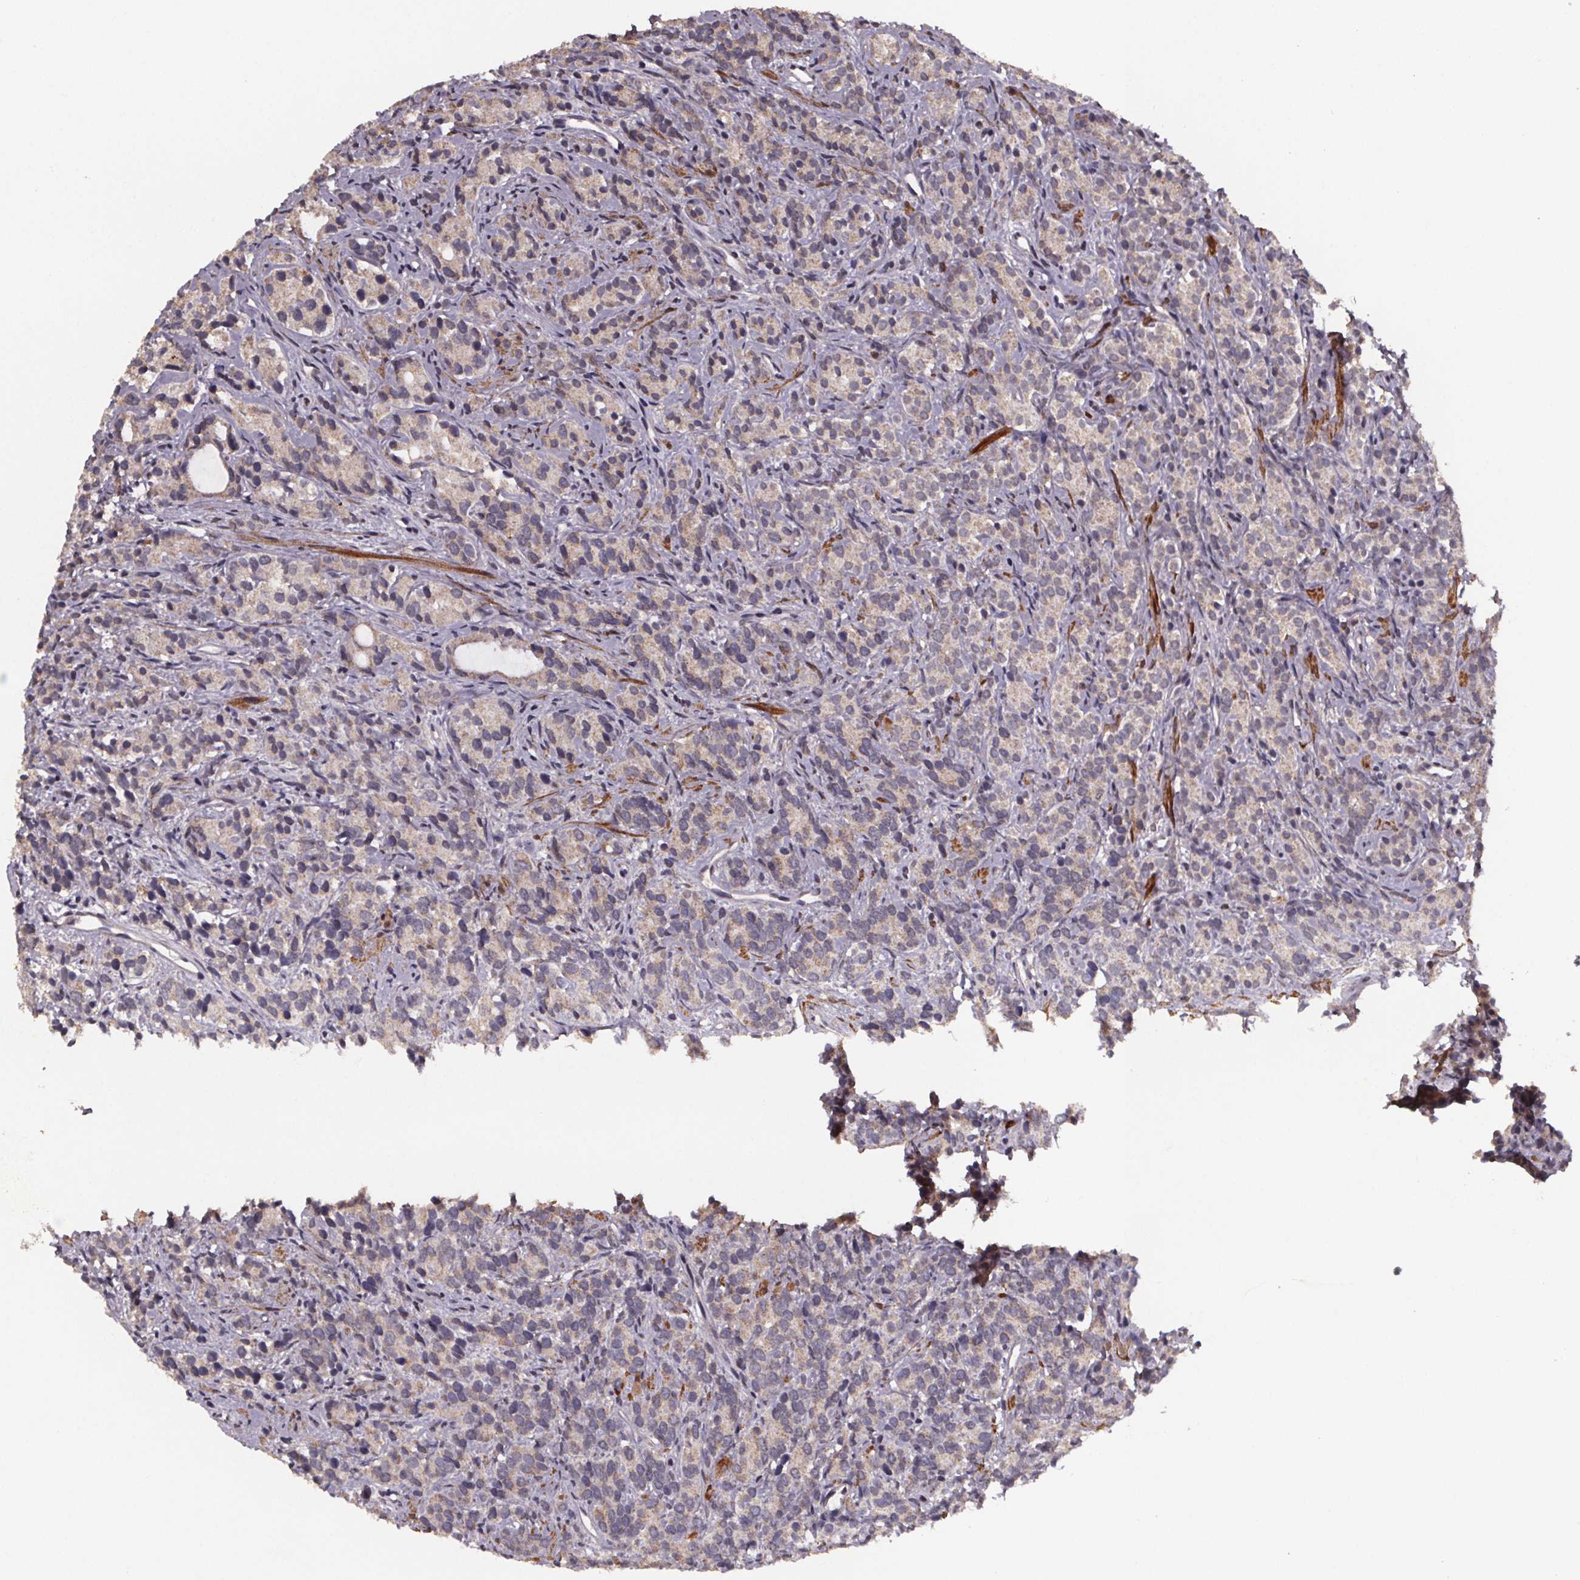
{"staining": {"intensity": "negative", "quantity": "none", "location": "none"}, "tissue": "prostate cancer", "cell_type": "Tumor cells", "image_type": "cancer", "snomed": [{"axis": "morphology", "description": "Adenocarcinoma, High grade"}, {"axis": "topography", "description": "Prostate"}], "caption": "Protein analysis of prostate adenocarcinoma (high-grade) reveals no significant positivity in tumor cells. Nuclei are stained in blue.", "gene": "PALLD", "patient": {"sex": "male", "age": 84}}